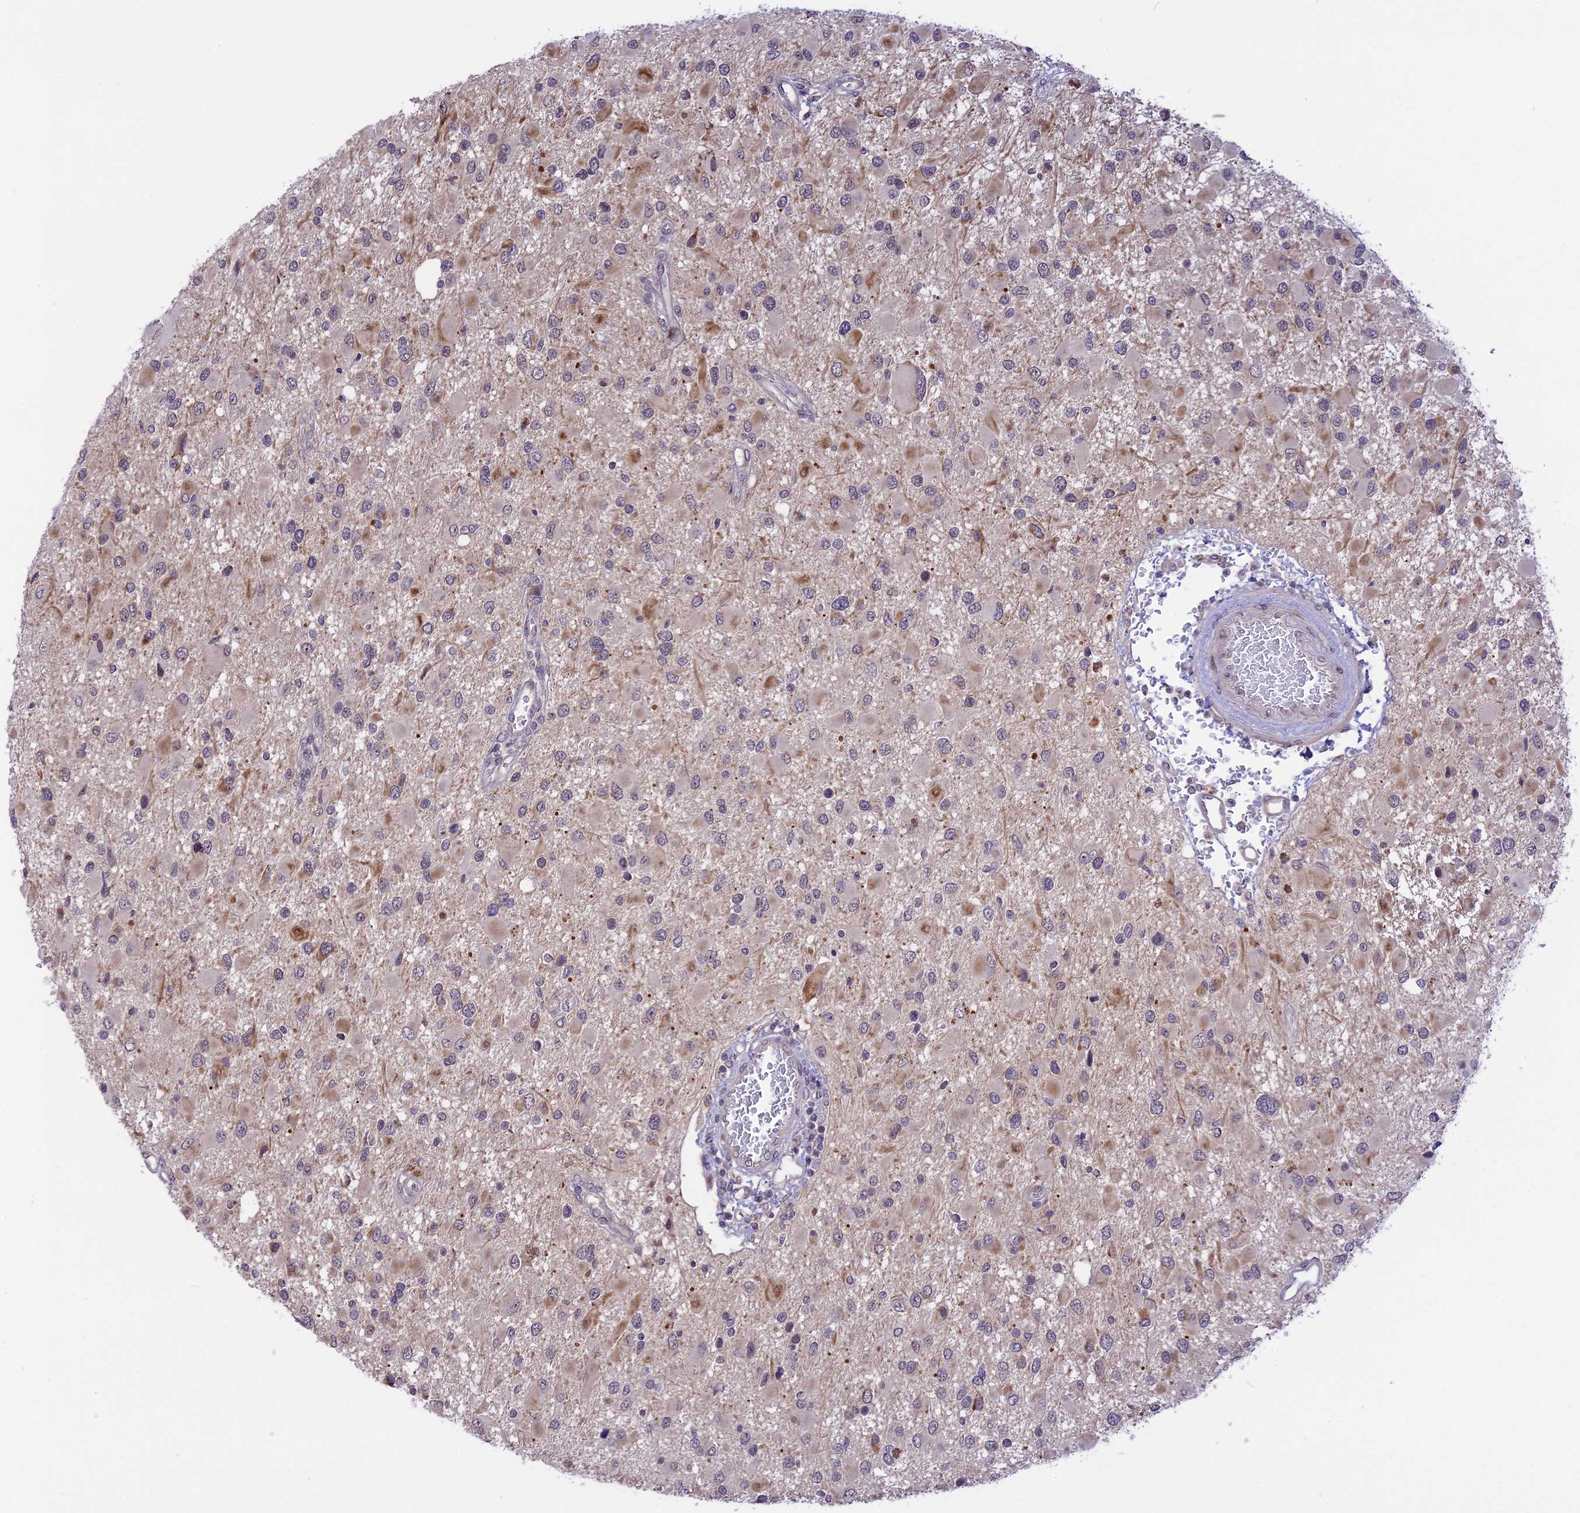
{"staining": {"intensity": "weak", "quantity": "<25%", "location": "cytoplasmic/membranous"}, "tissue": "glioma", "cell_type": "Tumor cells", "image_type": "cancer", "snomed": [{"axis": "morphology", "description": "Glioma, malignant, High grade"}, {"axis": "topography", "description": "Brain"}], "caption": "Glioma was stained to show a protein in brown. There is no significant positivity in tumor cells.", "gene": "ZNF837", "patient": {"sex": "male", "age": 53}}